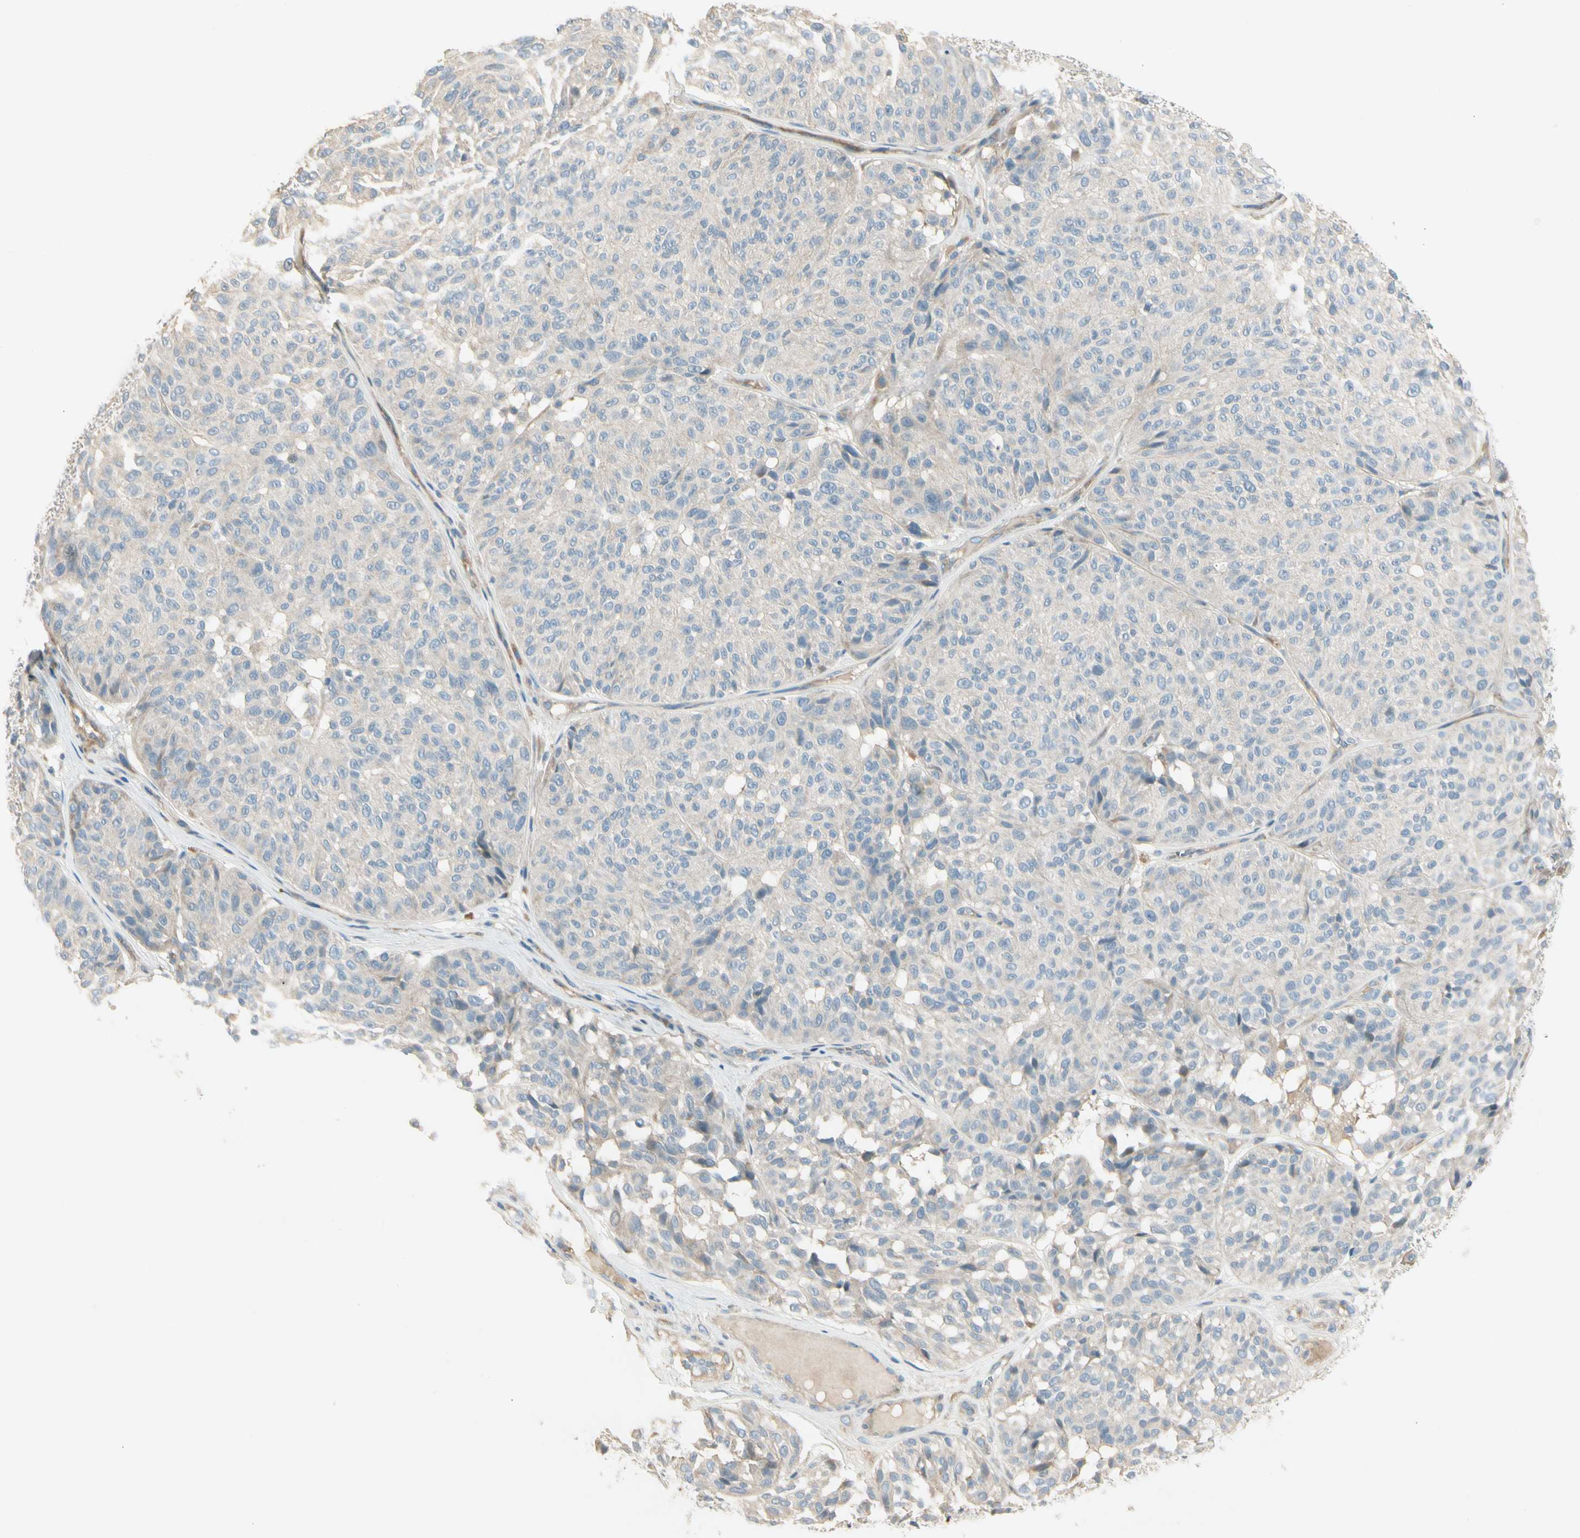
{"staining": {"intensity": "weak", "quantity": "<25%", "location": "cytoplasmic/membranous"}, "tissue": "melanoma", "cell_type": "Tumor cells", "image_type": "cancer", "snomed": [{"axis": "morphology", "description": "Malignant melanoma, NOS"}, {"axis": "topography", "description": "Skin"}], "caption": "DAB immunohistochemical staining of melanoma exhibits no significant expression in tumor cells.", "gene": "ADGRA3", "patient": {"sex": "female", "age": 46}}